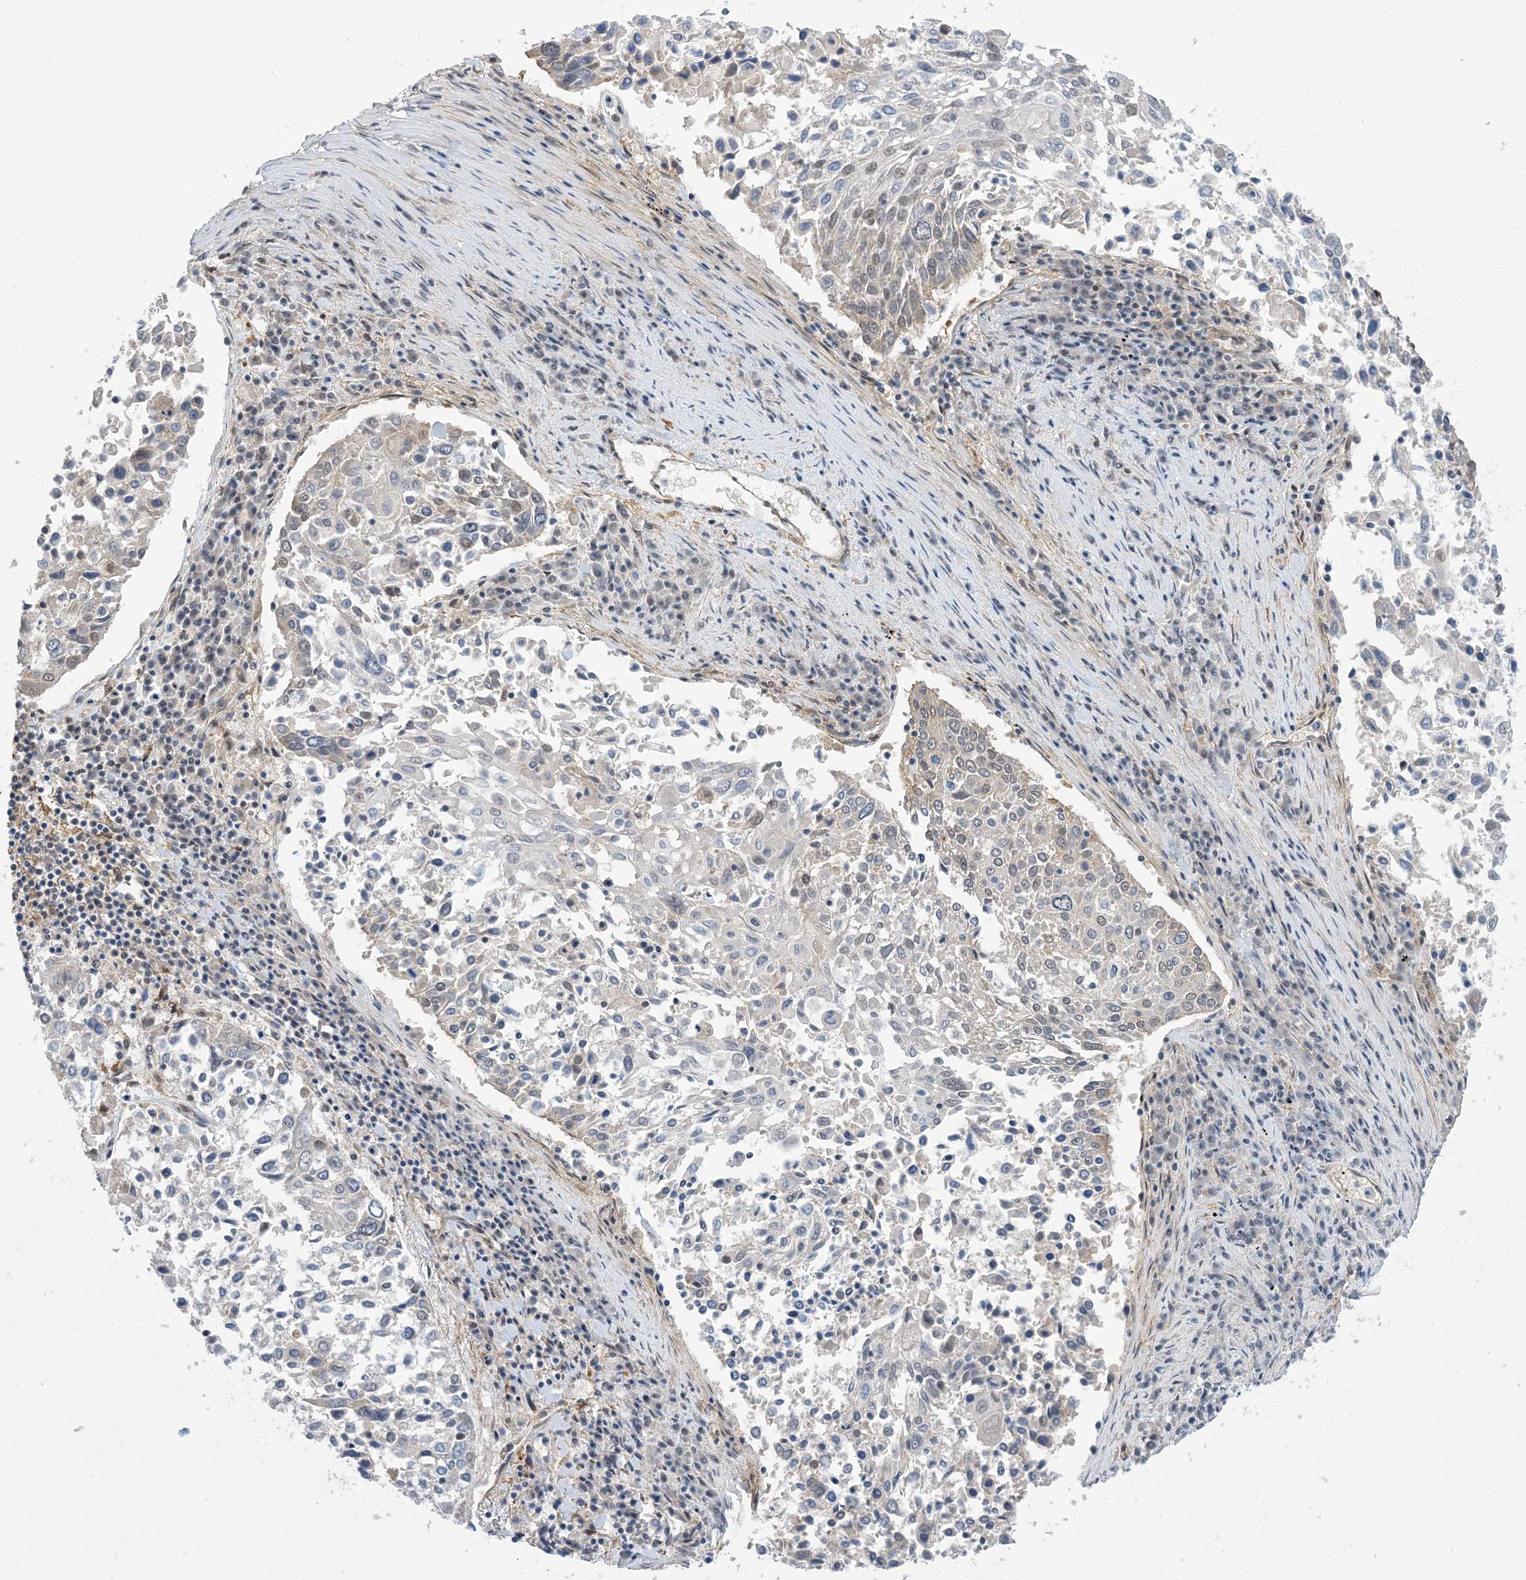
{"staining": {"intensity": "negative", "quantity": "none", "location": "none"}, "tissue": "lung cancer", "cell_type": "Tumor cells", "image_type": "cancer", "snomed": [{"axis": "morphology", "description": "Squamous cell carcinoma, NOS"}, {"axis": "topography", "description": "Lung"}], "caption": "A micrograph of human lung squamous cell carcinoma is negative for staining in tumor cells. (Brightfield microscopy of DAB IHC at high magnification).", "gene": "ZNF8", "patient": {"sex": "male", "age": 65}}